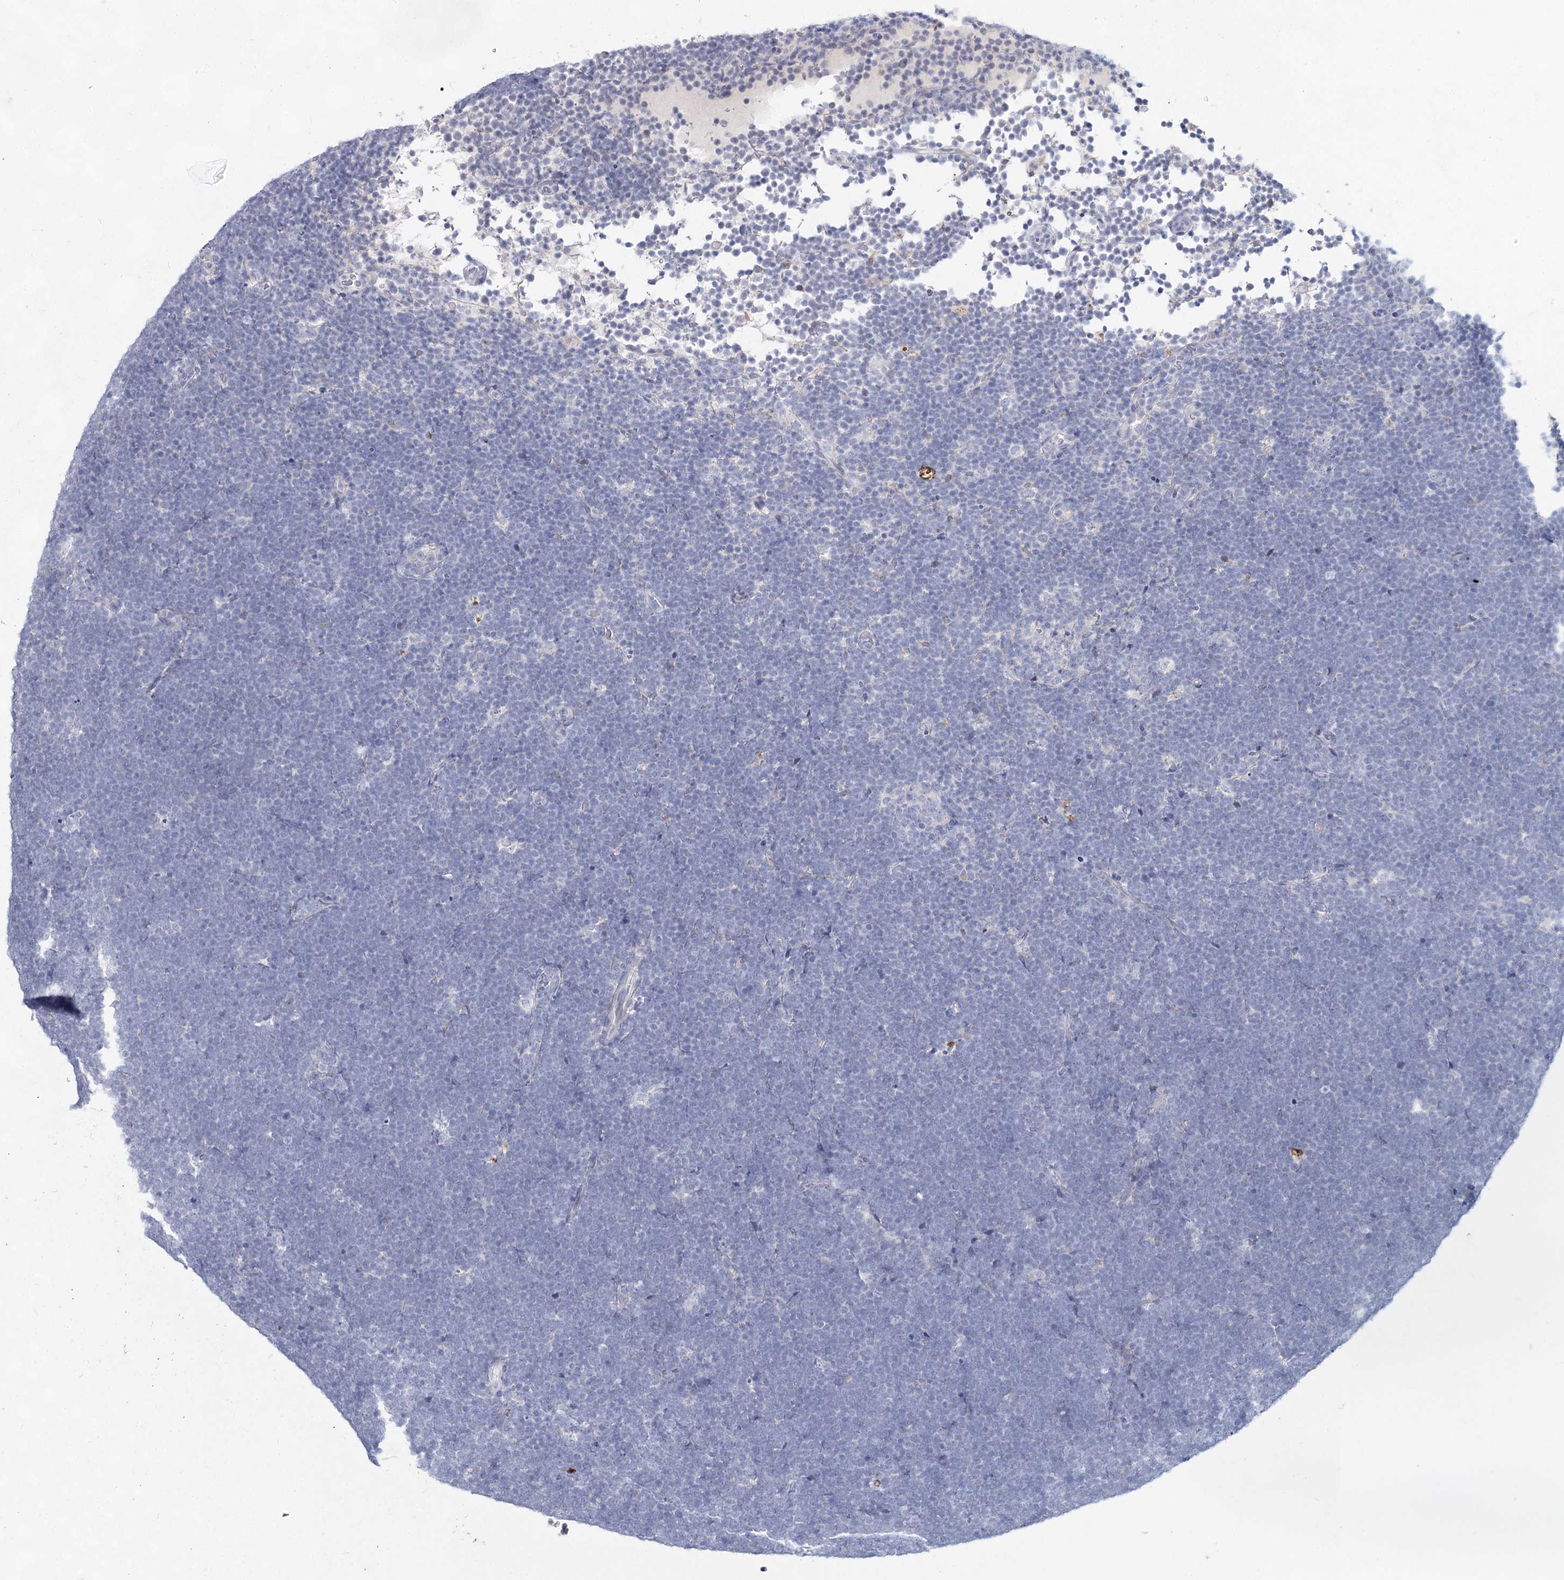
{"staining": {"intensity": "negative", "quantity": "none", "location": "none"}, "tissue": "lymphoma", "cell_type": "Tumor cells", "image_type": "cancer", "snomed": [{"axis": "morphology", "description": "Malignant lymphoma, non-Hodgkin's type, High grade"}, {"axis": "topography", "description": "Lymph node"}], "caption": "The micrograph demonstrates no staining of tumor cells in lymphoma.", "gene": "CCDC73", "patient": {"sex": "male", "age": 13}}